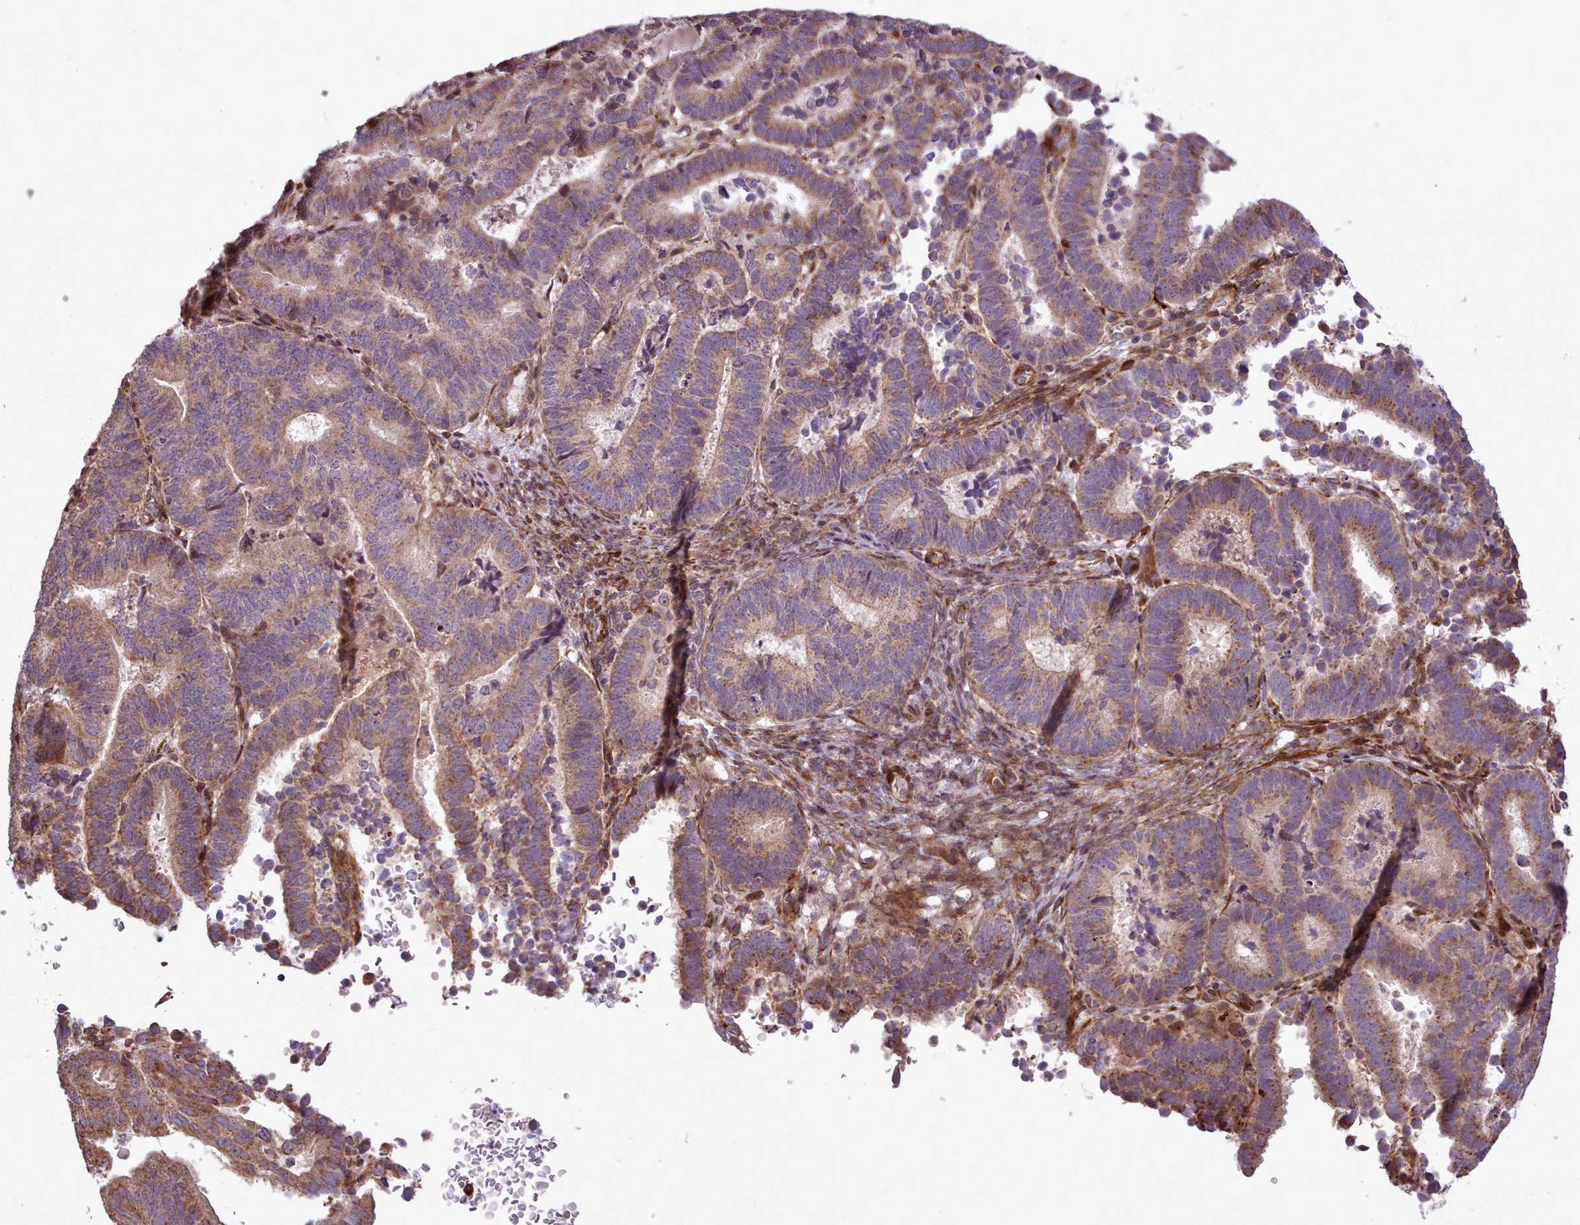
{"staining": {"intensity": "moderate", "quantity": ">75%", "location": "cytoplasmic/membranous"}, "tissue": "endometrial cancer", "cell_type": "Tumor cells", "image_type": "cancer", "snomed": [{"axis": "morphology", "description": "Adenocarcinoma, NOS"}, {"axis": "topography", "description": "Endometrium"}], "caption": "Endometrial cancer stained with a brown dye displays moderate cytoplasmic/membranous positive expression in approximately >75% of tumor cells.", "gene": "NLRP7", "patient": {"sex": "female", "age": 70}}